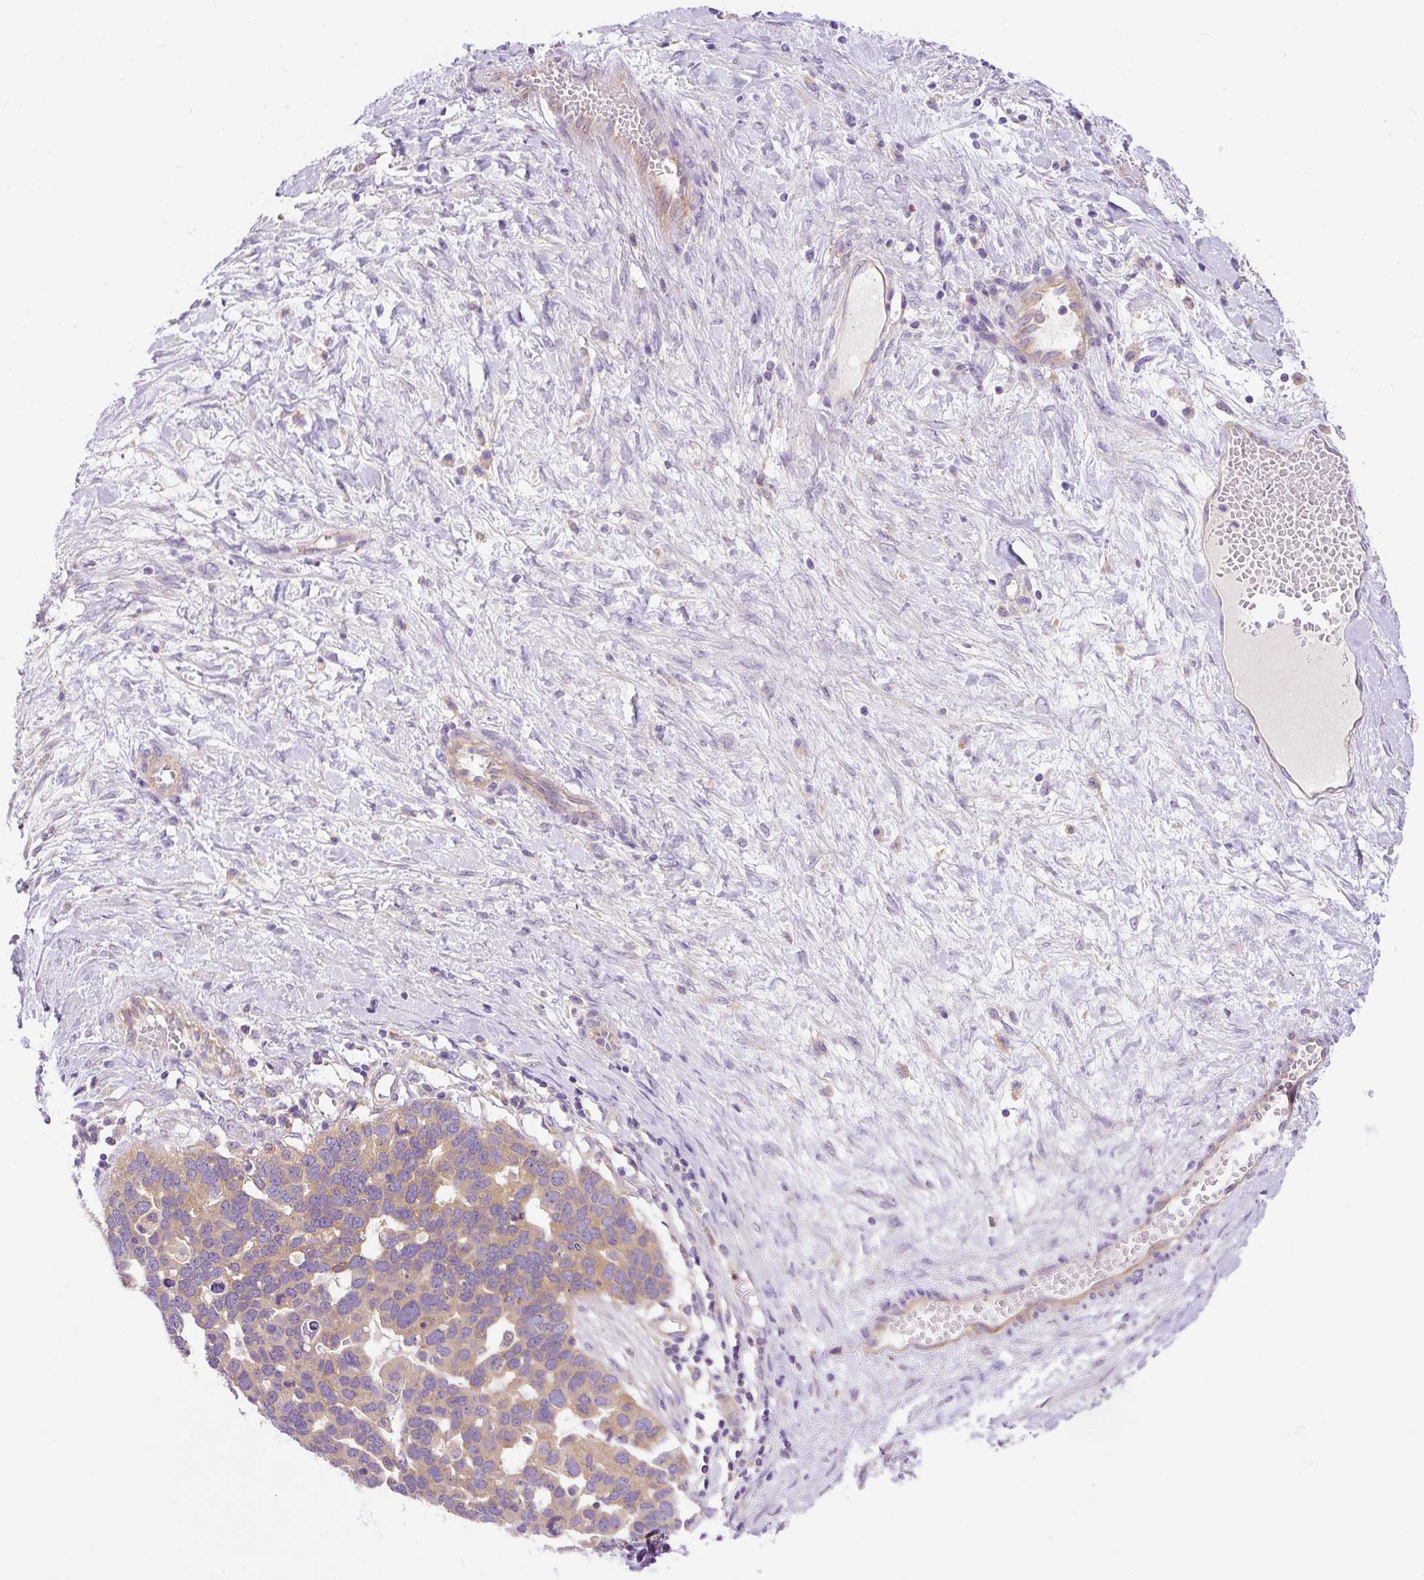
{"staining": {"intensity": "moderate", "quantity": "<25%", "location": "cytoplasmic/membranous"}, "tissue": "ovarian cancer", "cell_type": "Tumor cells", "image_type": "cancer", "snomed": [{"axis": "morphology", "description": "Cystadenocarcinoma, serous, NOS"}, {"axis": "topography", "description": "Ovary"}], "caption": "Immunohistochemical staining of human ovarian cancer reveals low levels of moderate cytoplasmic/membranous protein expression in about <25% of tumor cells.", "gene": "OR4K15", "patient": {"sex": "female", "age": 54}}